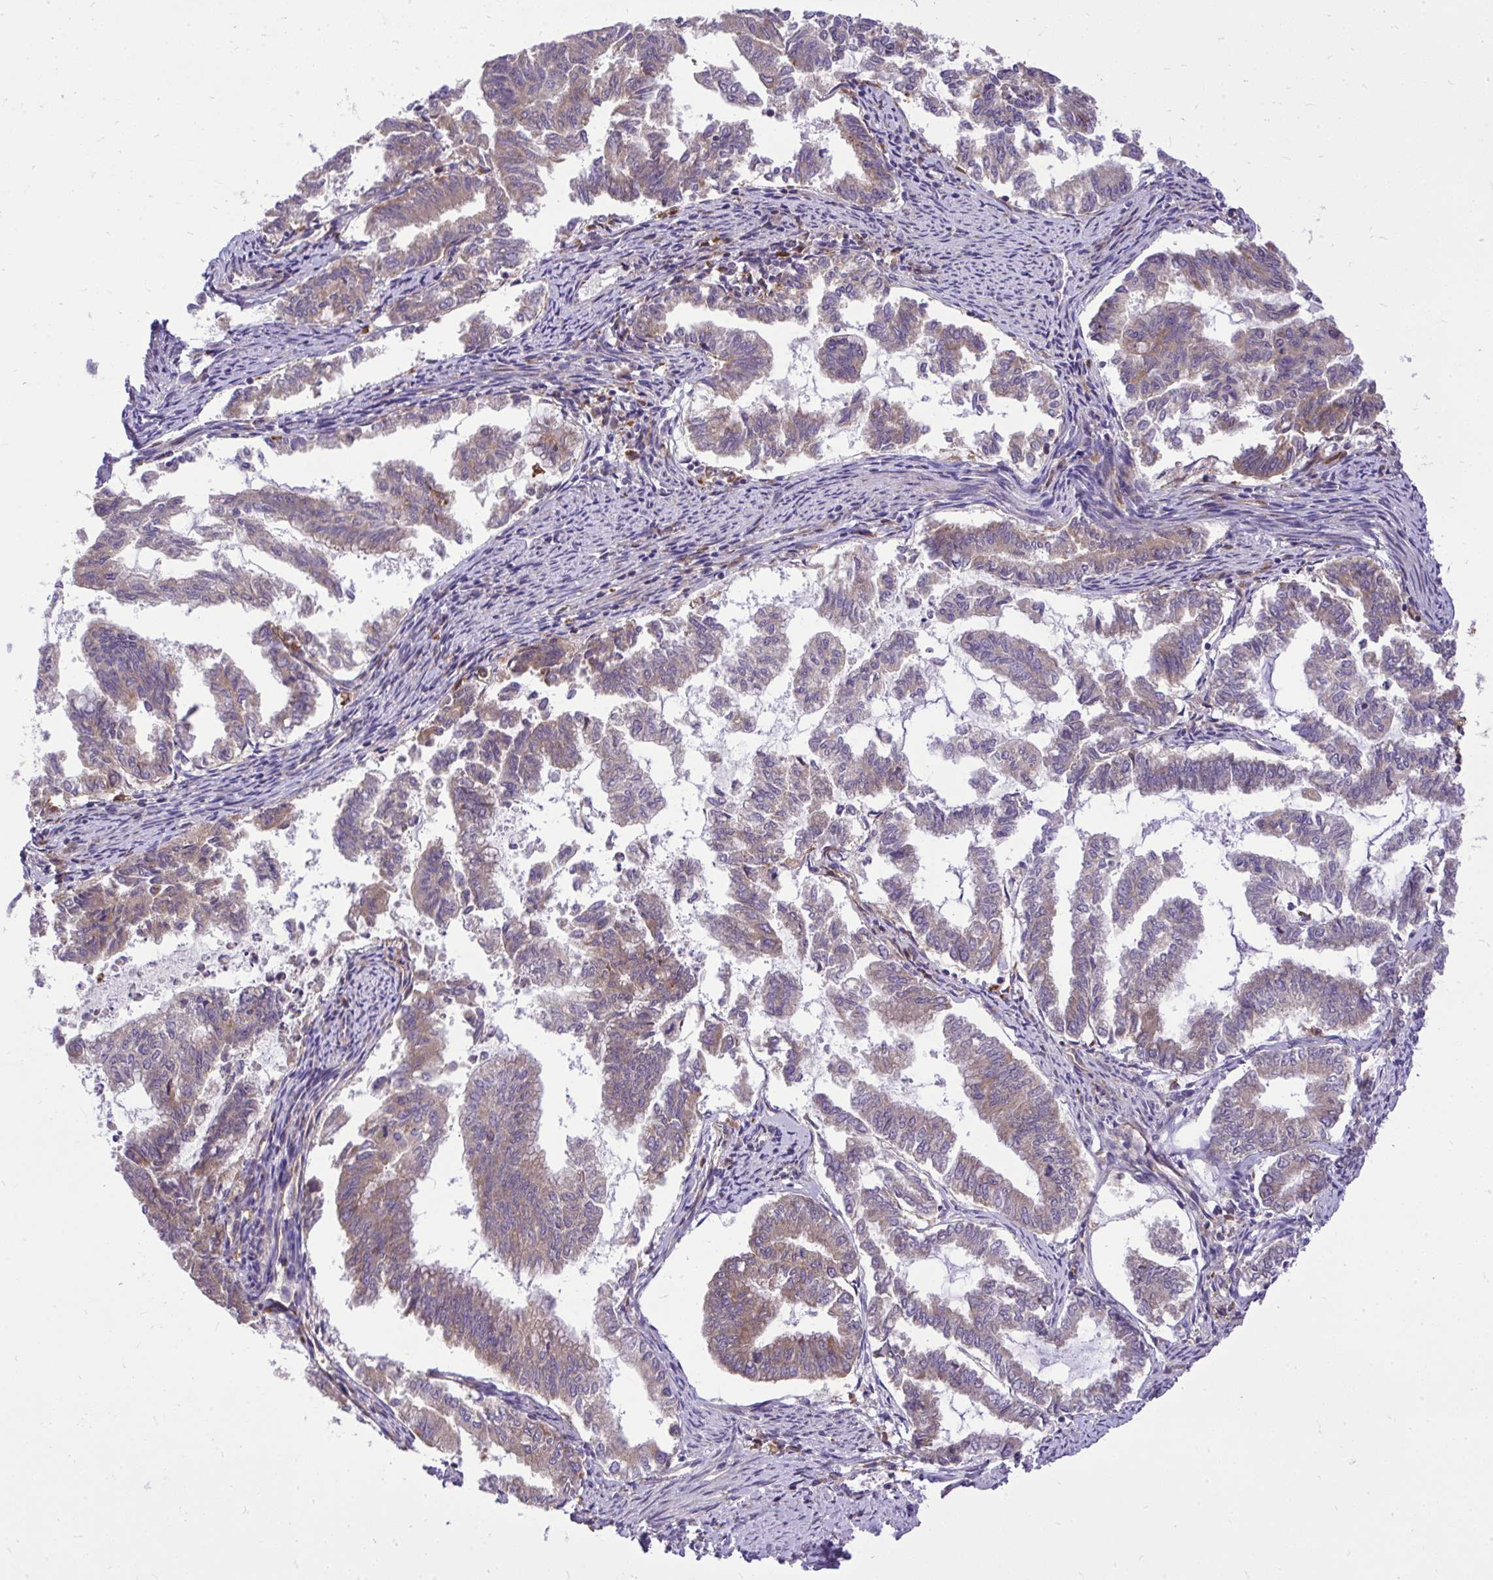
{"staining": {"intensity": "weak", "quantity": "25%-75%", "location": "cytoplasmic/membranous"}, "tissue": "endometrial cancer", "cell_type": "Tumor cells", "image_type": "cancer", "snomed": [{"axis": "morphology", "description": "Adenocarcinoma, NOS"}, {"axis": "topography", "description": "Endometrium"}], "caption": "Immunohistochemistry of endometrial cancer reveals low levels of weak cytoplasmic/membranous staining in approximately 25%-75% of tumor cells.", "gene": "PAIP2", "patient": {"sex": "female", "age": 79}}